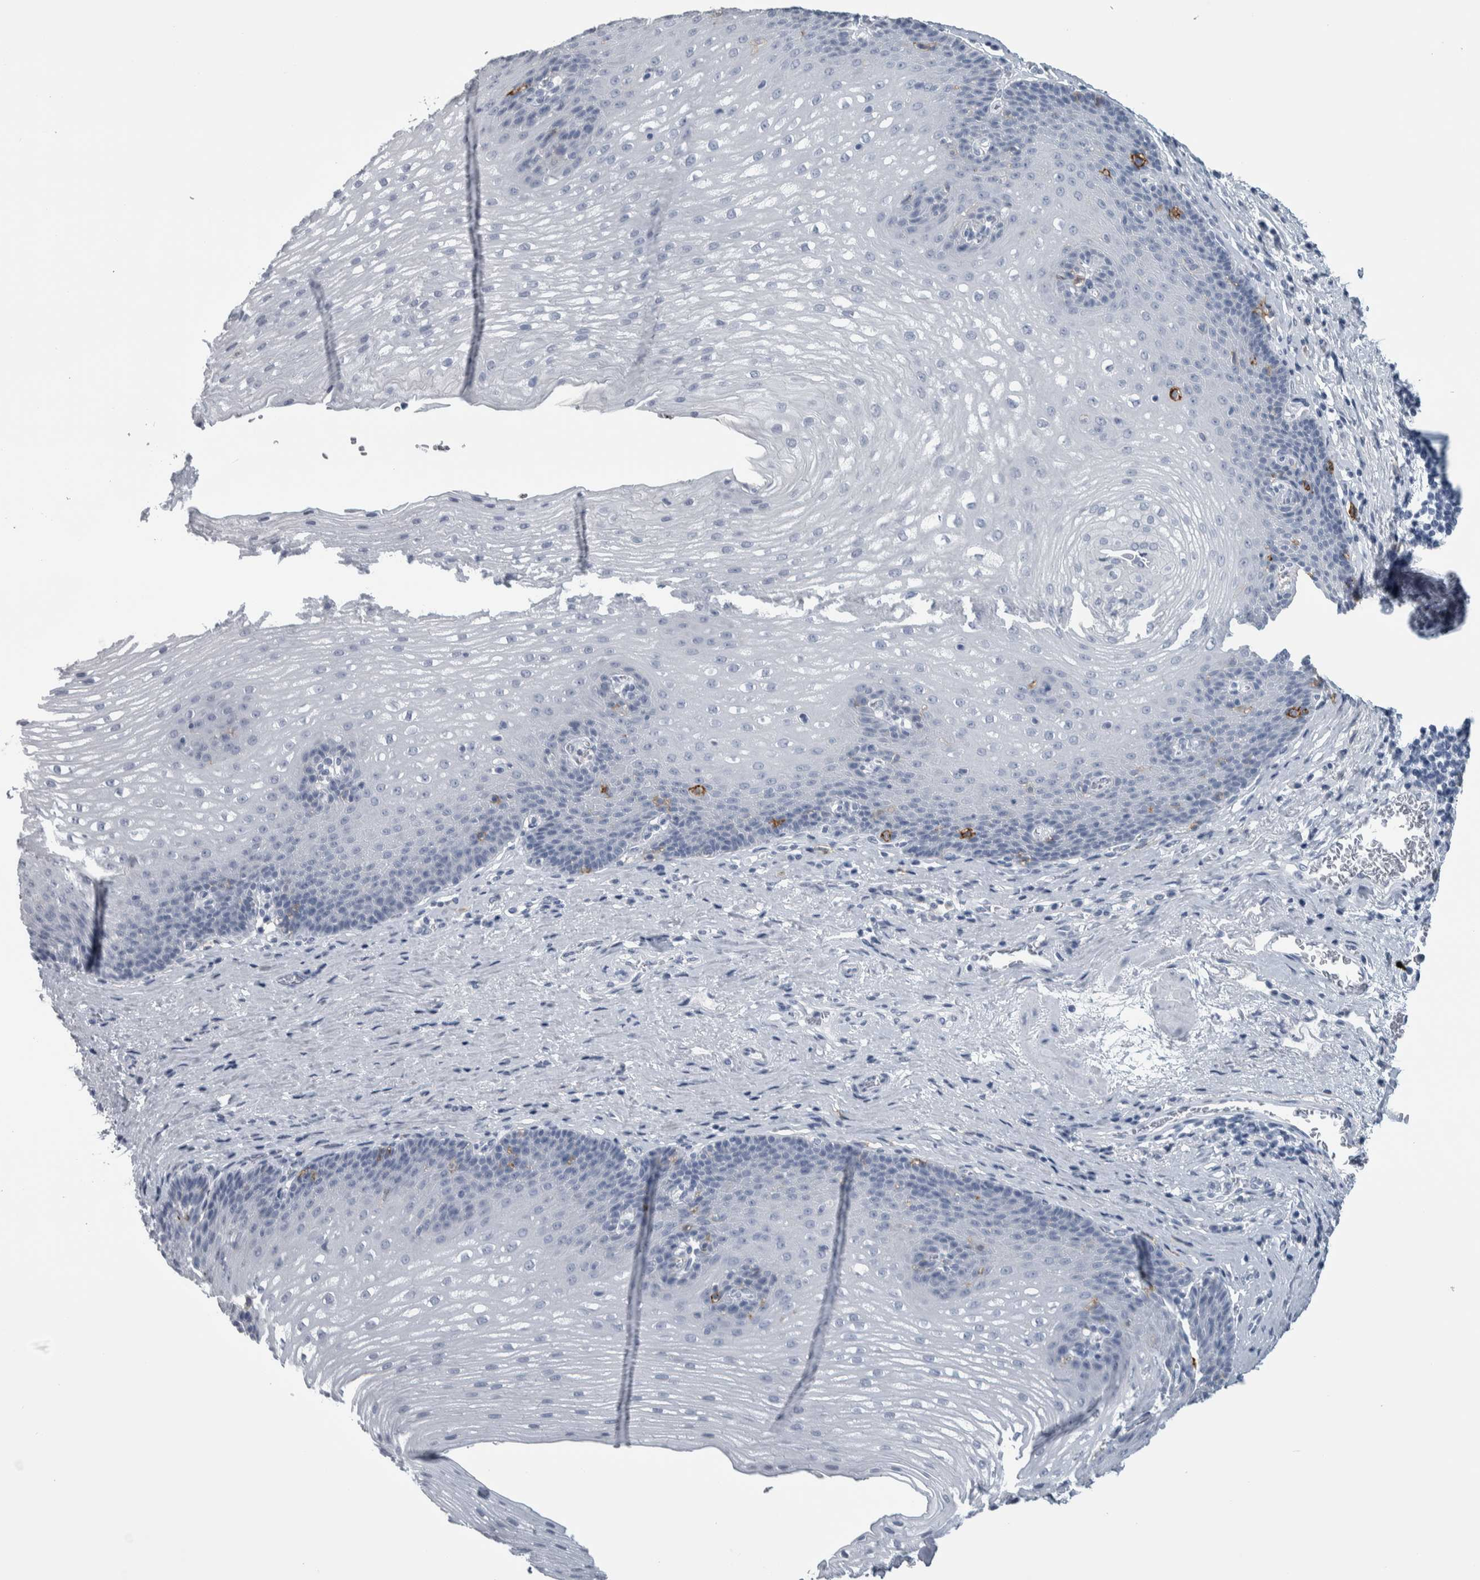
{"staining": {"intensity": "negative", "quantity": "none", "location": "none"}, "tissue": "esophagus", "cell_type": "Squamous epithelial cells", "image_type": "normal", "snomed": [{"axis": "morphology", "description": "Normal tissue, NOS"}, {"axis": "topography", "description": "Esophagus"}], "caption": "IHC histopathology image of normal human esophagus stained for a protein (brown), which exhibits no expression in squamous epithelial cells. (DAB (3,3'-diaminobenzidine) immunohistochemistry visualized using brightfield microscopy, high magnification).", "gene": "CDH17", "patient": {"sex": "male", "age": 48}}